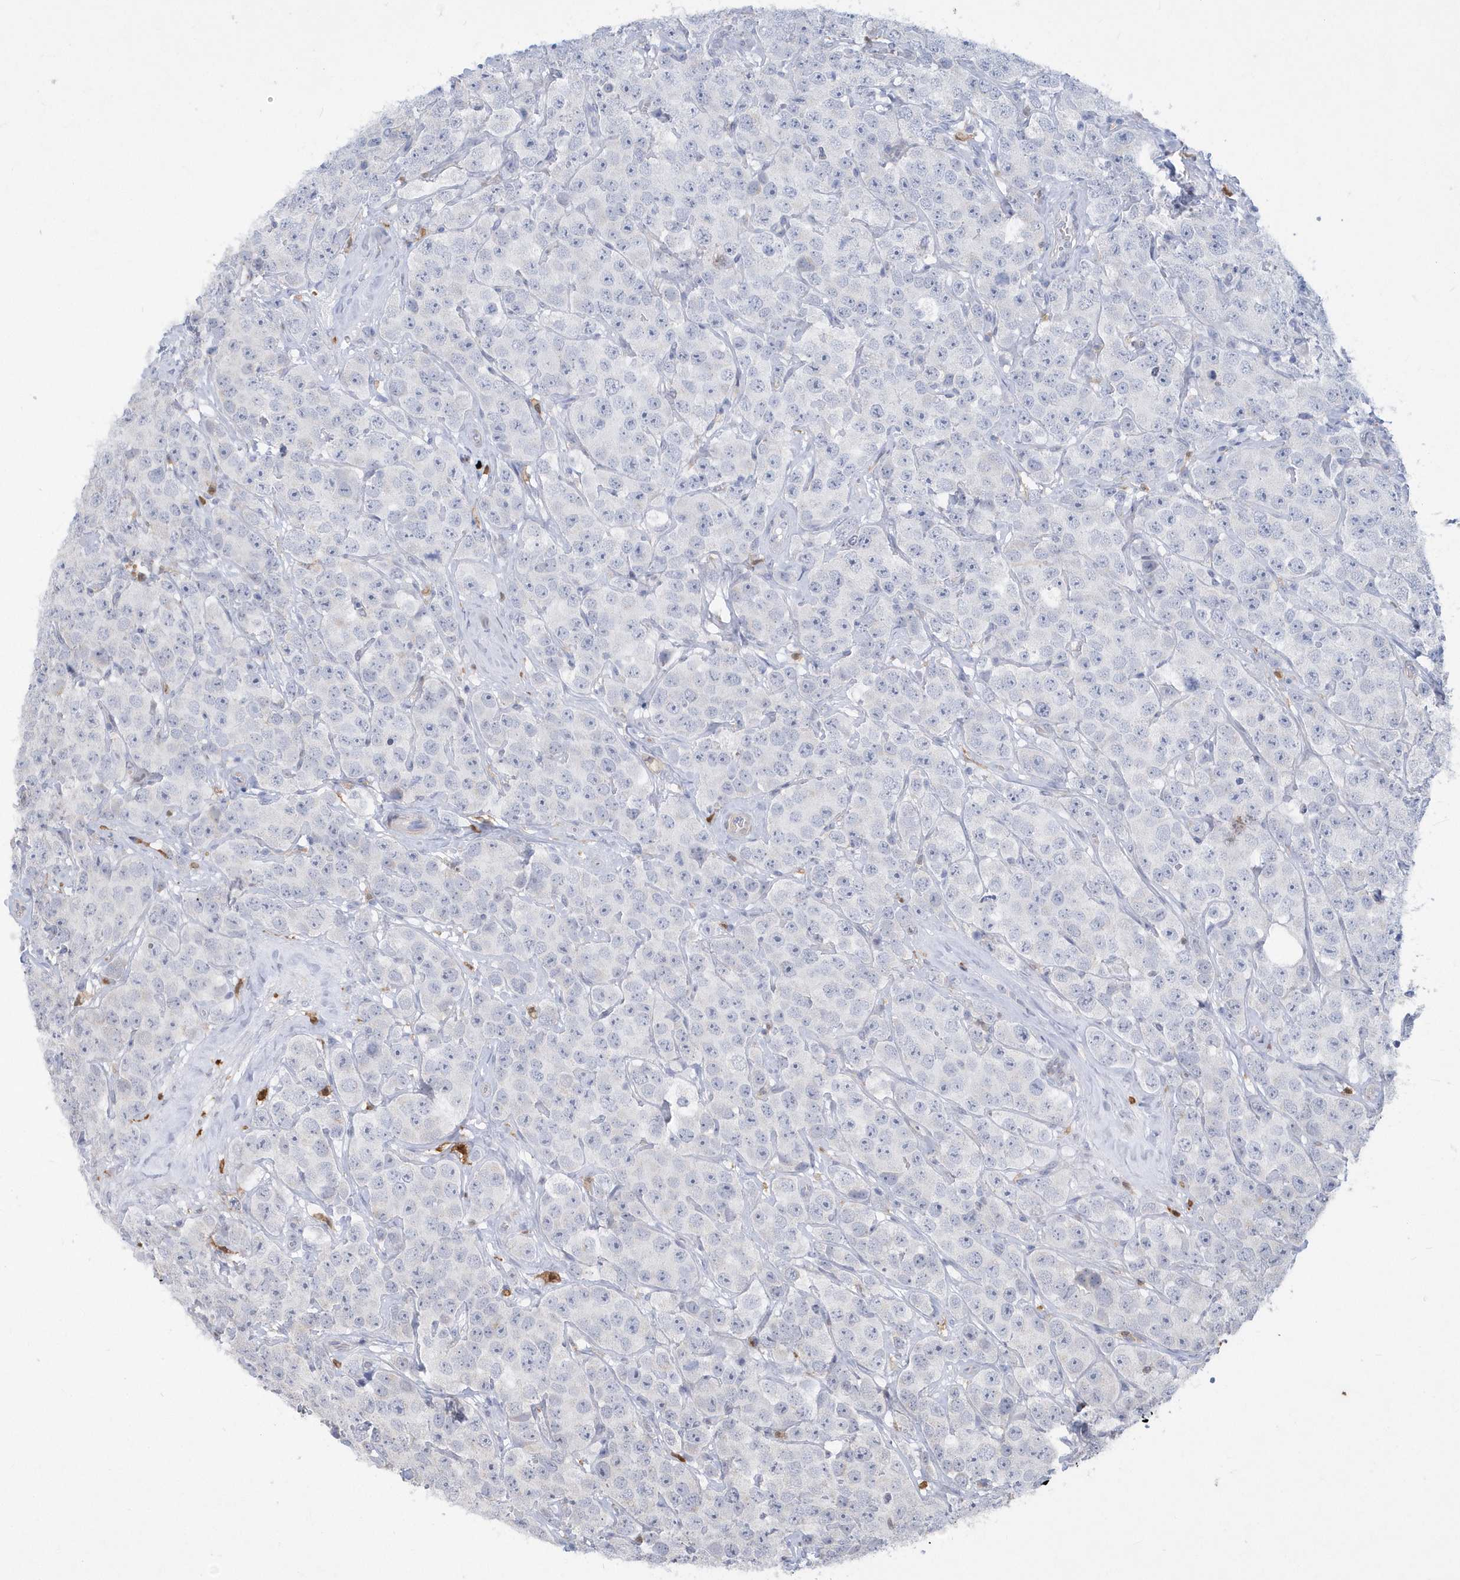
{"staining": {"intensity": "negative", "quantity": "none", "location": "none"}, "tissue": "testis cancer", "cell_type": "Tumor cells", "image_type": "cancer", "snomed": [{"axis": "morphology", "description": "Seminoma, NOS"}, {"axis": "topography", "description": "Testis"}], "caption": "DAB immunohistochemical staining of human testis cancer reveals no significant expression in tumor cells. (Stains: DAB (3,3'-diaminobenzidine) IHC with hematoxylin counter stain, Microscopy: brightfield microscopy at high magnification).", "gene": "TSPEAR", "patient": {"sex": "male", "age": 28}}